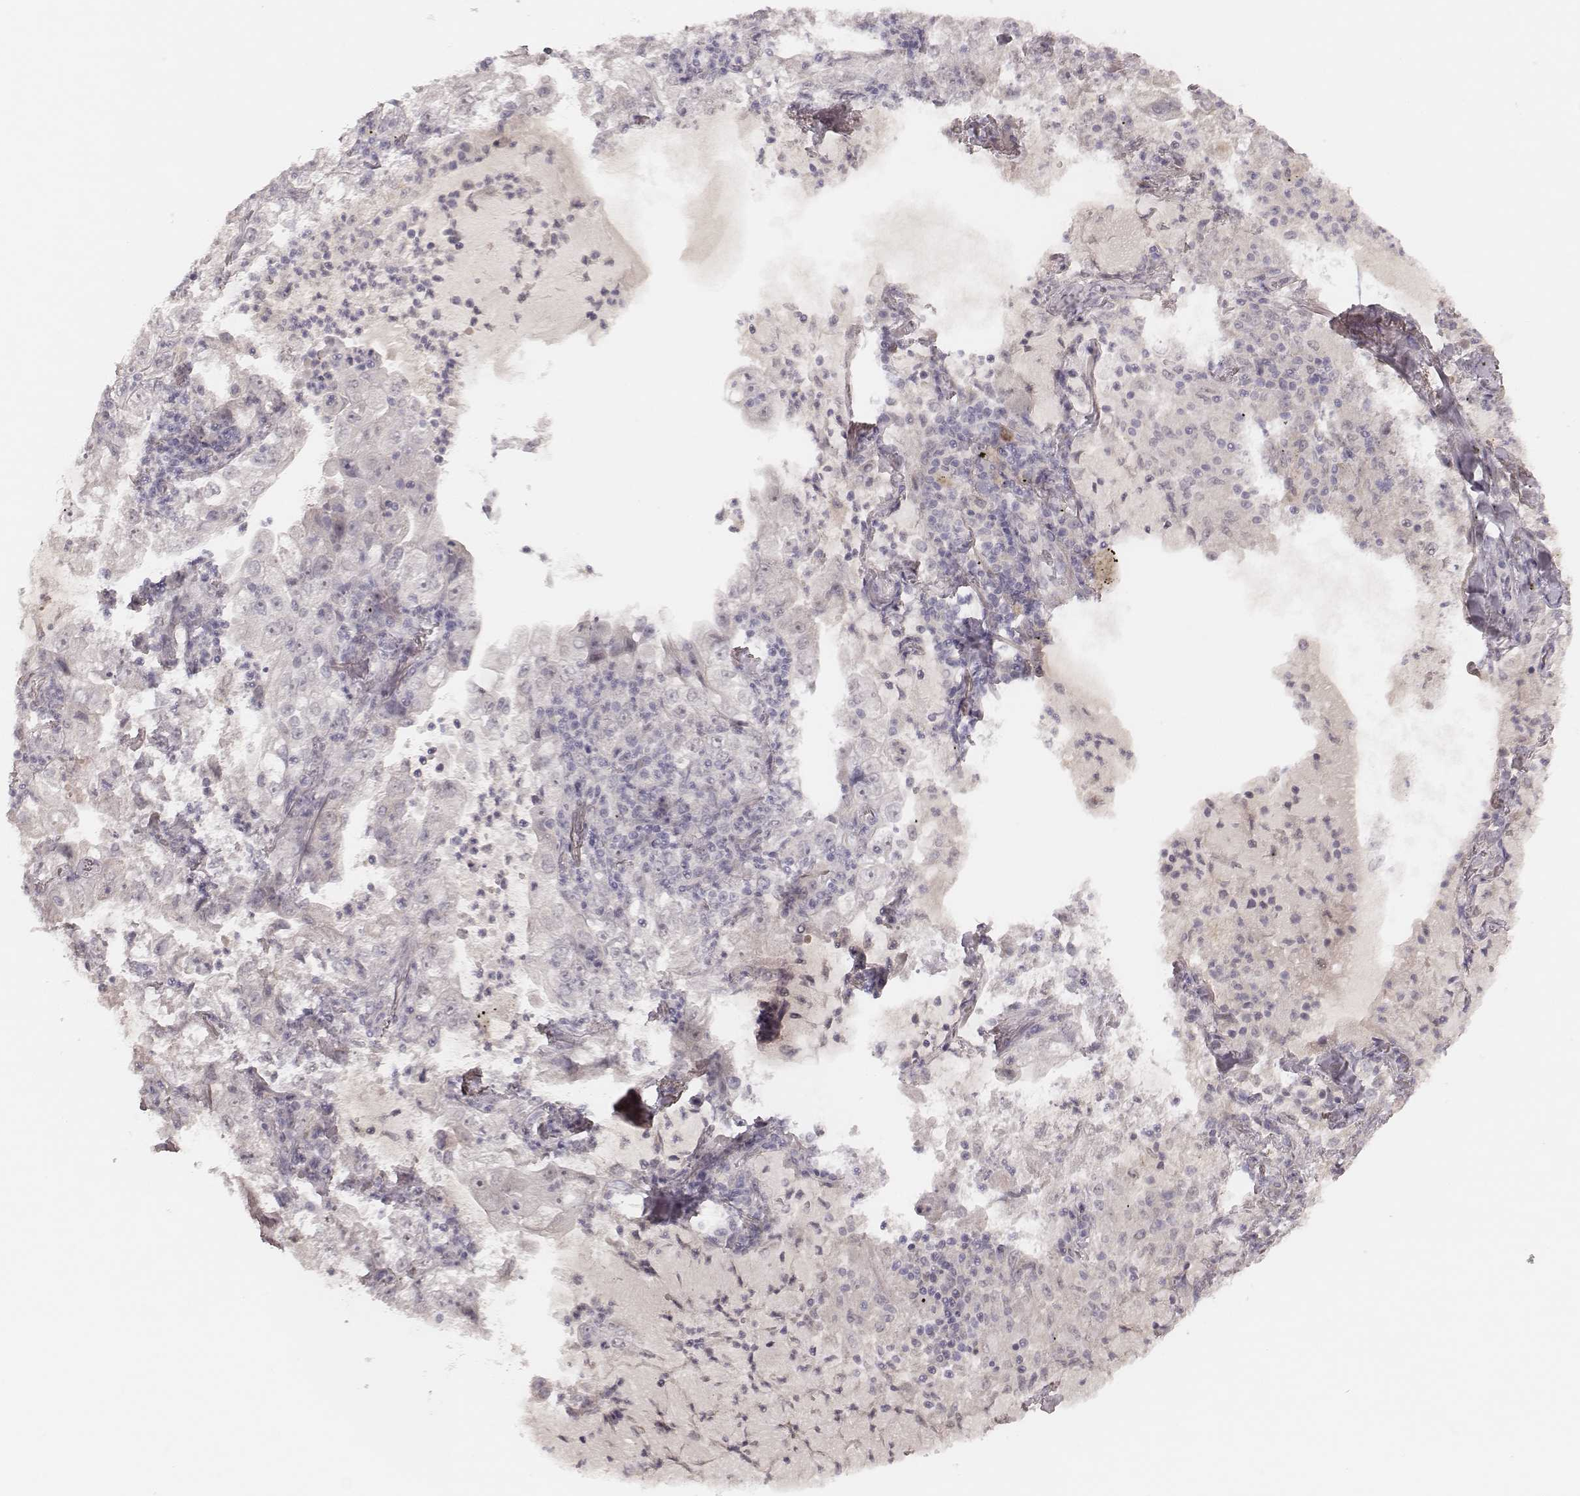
{"staining": {"intensity": "negative", "quantity": "none", "location": "none"}, "tissue": "lung cancer", "cell_type": "Tumor cells", "image_type": "cancer", "snomed": [{"axis": "morphology", "description": "Adenocarcinoma, NOS"}, {"axis": "topography", "description": "Lung"}], "caption": "This photomicrograph is of lung cancer stained with IHC to label a protein in brown with the nuclei are counter-stained blue. There is no positivity in tumor cells.", "gene": "FAM13B", "patient": {"sex": "female", "age": 73}}